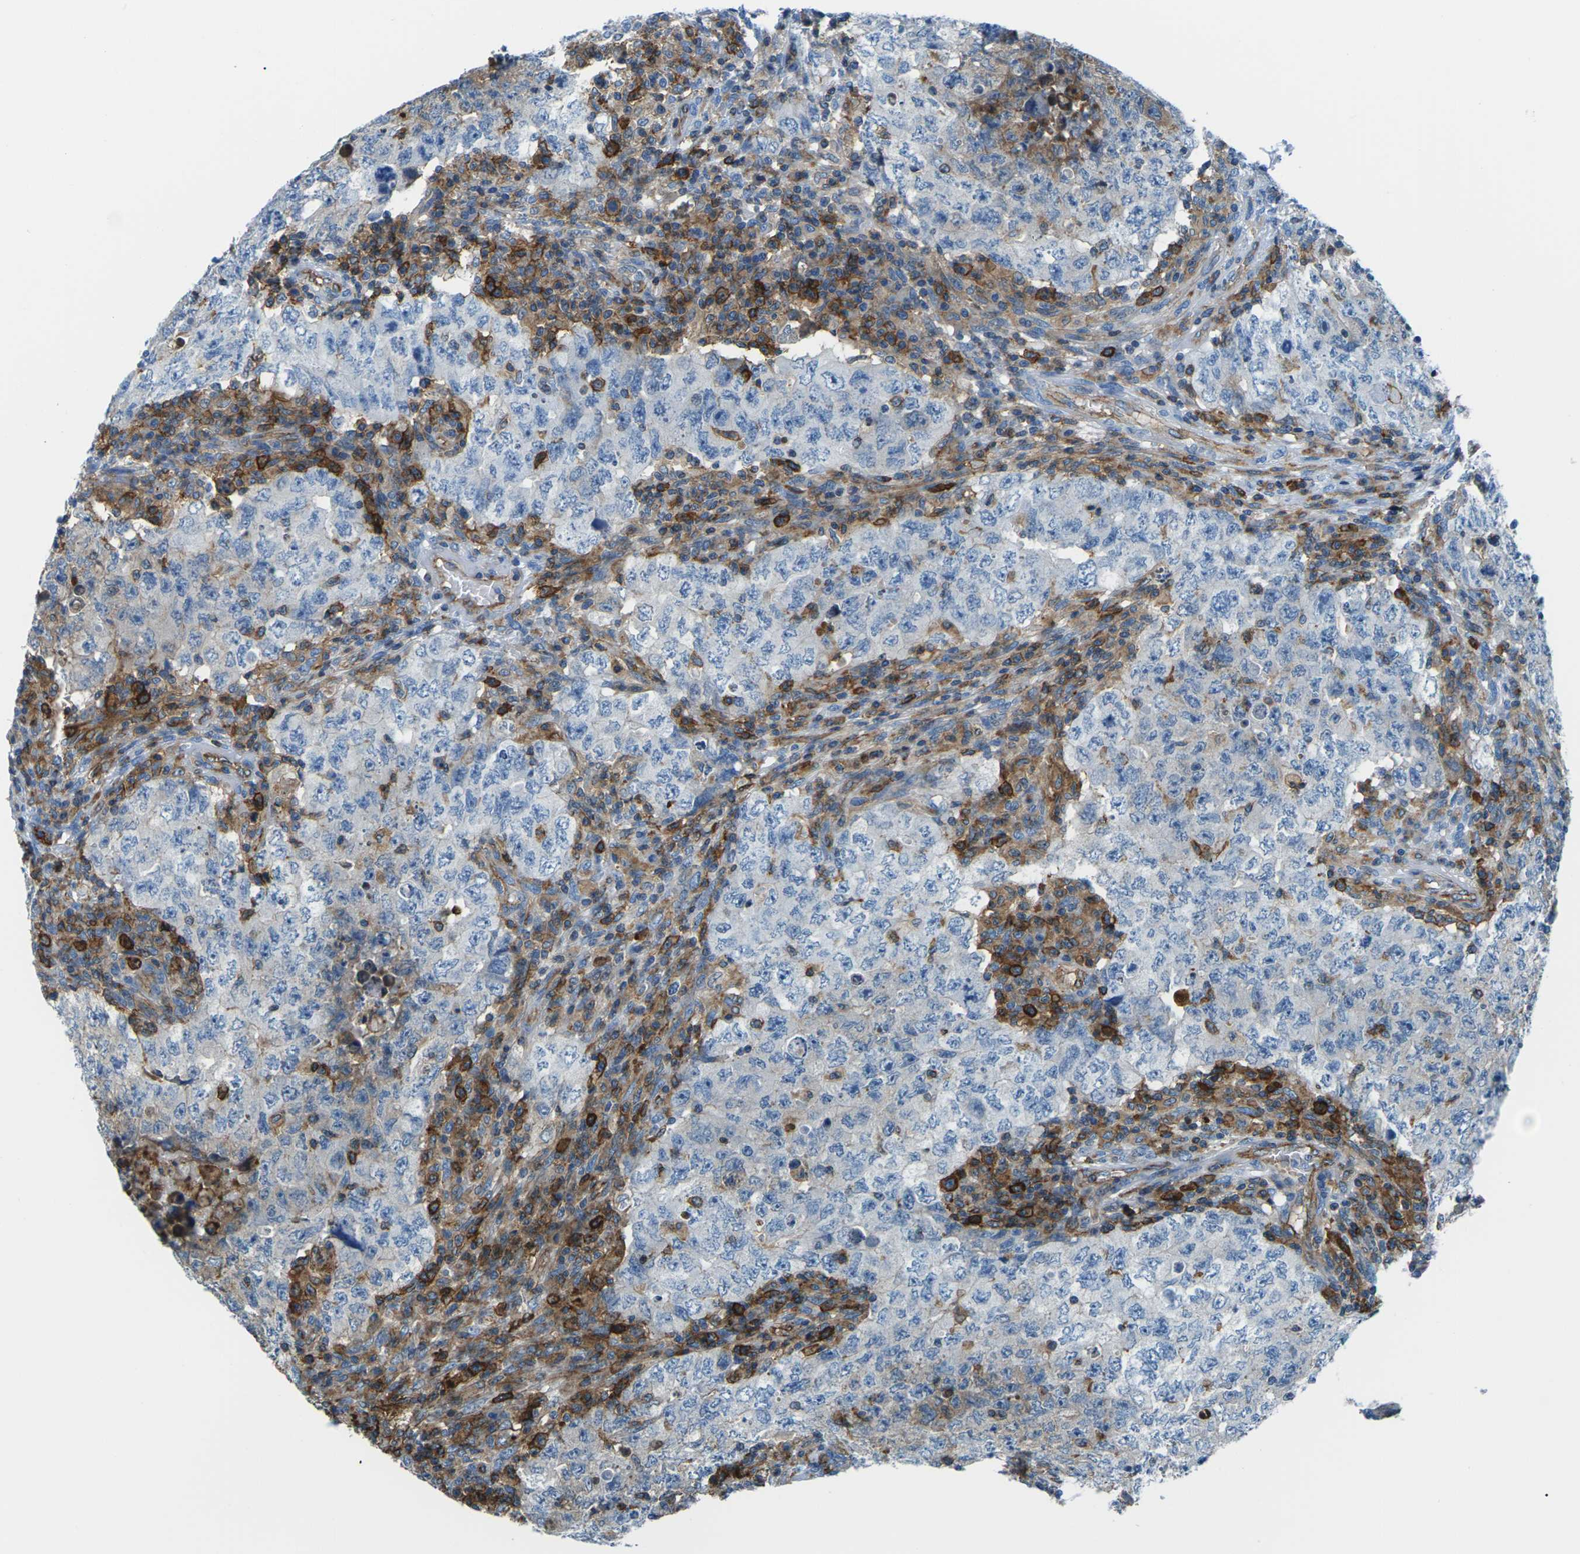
{"staining": {"intensity": "weak", "quantity": "<25%", "location": "cytoplasmic/membranous"}, "tissue": "testis cancer", "cell_type": "Tumor cells", "image_type": "cancer", "snomed": [{"axis": "morphology", "description": "Carcinoma, Embryonal, NOS"}, {"axis": "topography", "description": "Testis"}], "caption": "High power microscopy histopathology image of an immunohistochemistry photomicrograph of testis embryonal carcinoma, revealing no significant positivity in tumor cells.", "gene": "SOCS4", "patient": {"sex": "male", "age": 26}}